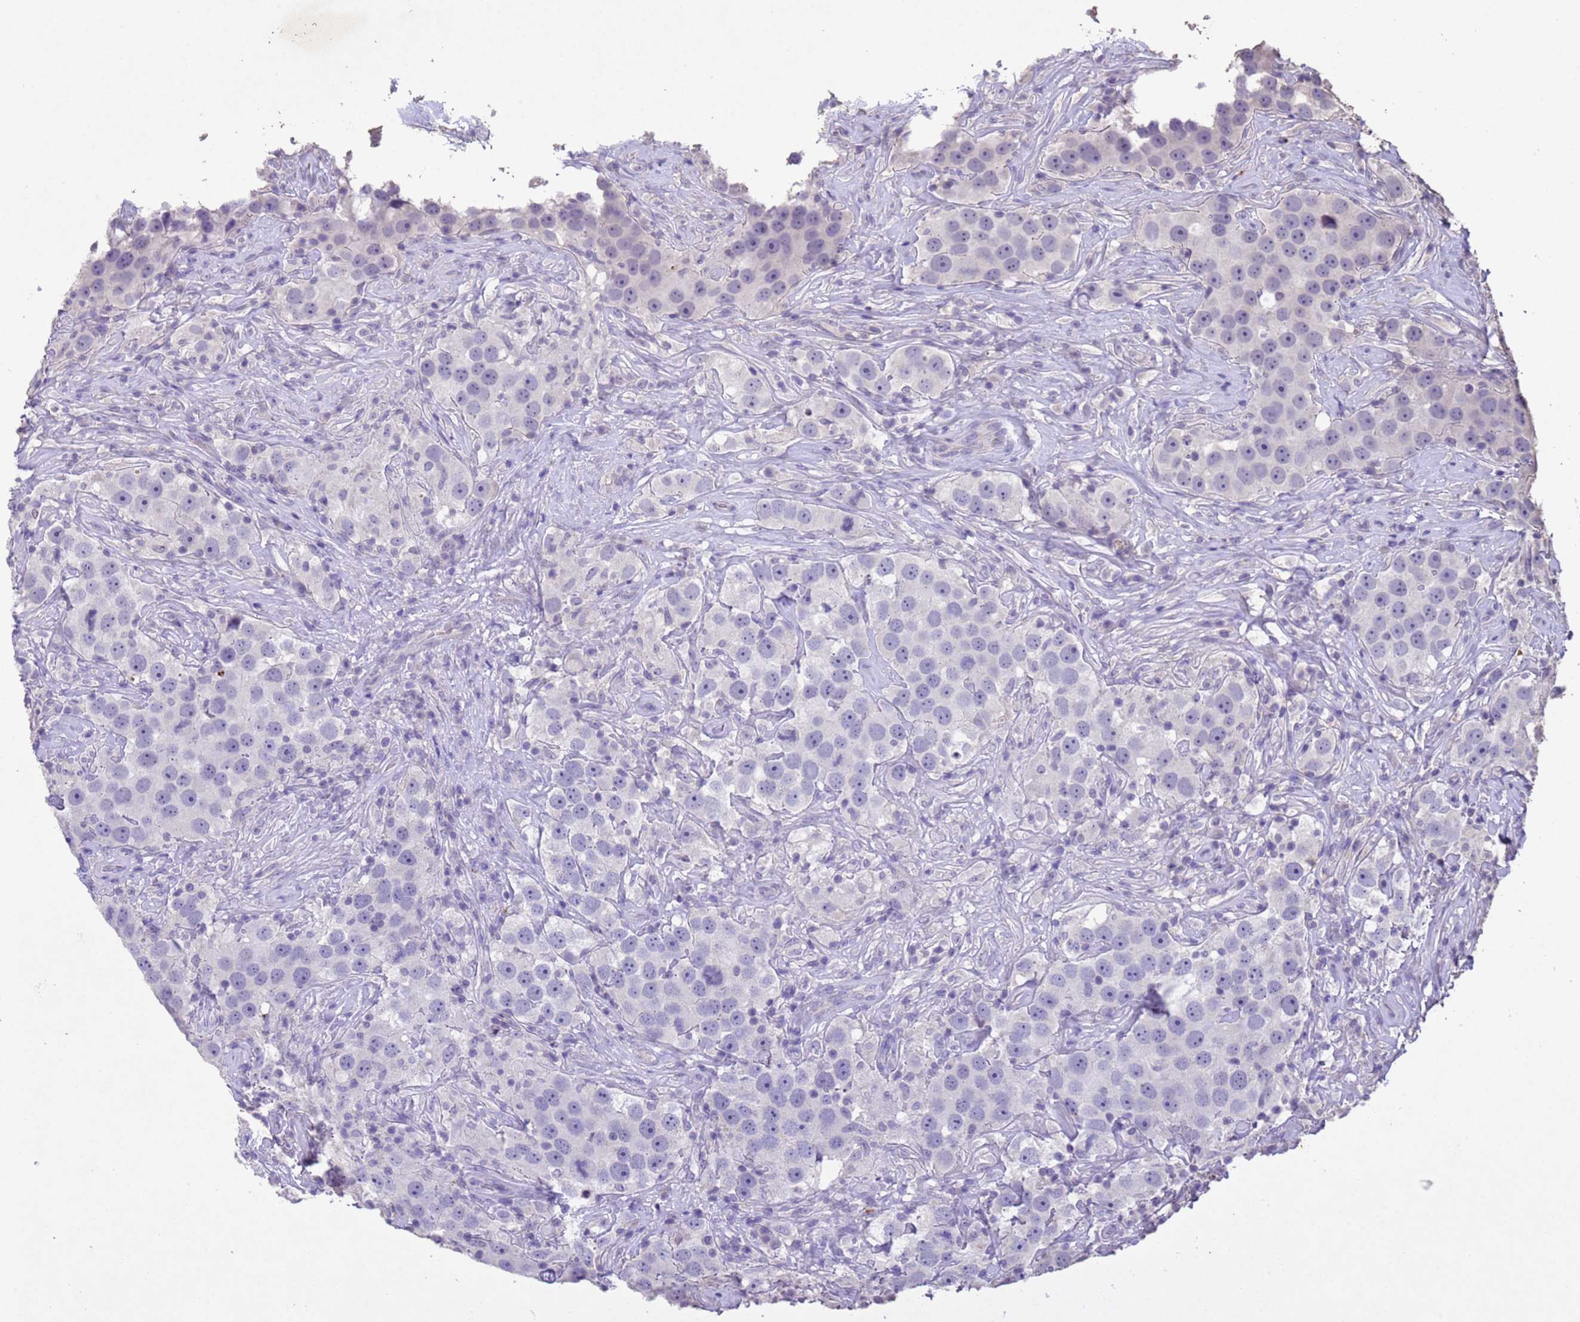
{"staining": {"intensity": "negative", "quantity": "none", "location": "none"}, "tissue": "testis cancer", "cell_type": "Tumor cells", "image_type": "cancer", "snomed": [{"axis": "morphology", "description": "Seminoma, NOS"}, {"axis": "topography", "description": "Testis"}], "caption": "High power microscopy histopathology image of an immunohistochemistry (IHC) histopathology image of testis seminoma, revealing no significant staining in tumor cells.", "gene": "NLRP11", "patient": {"sex": "male", "age": 49}}